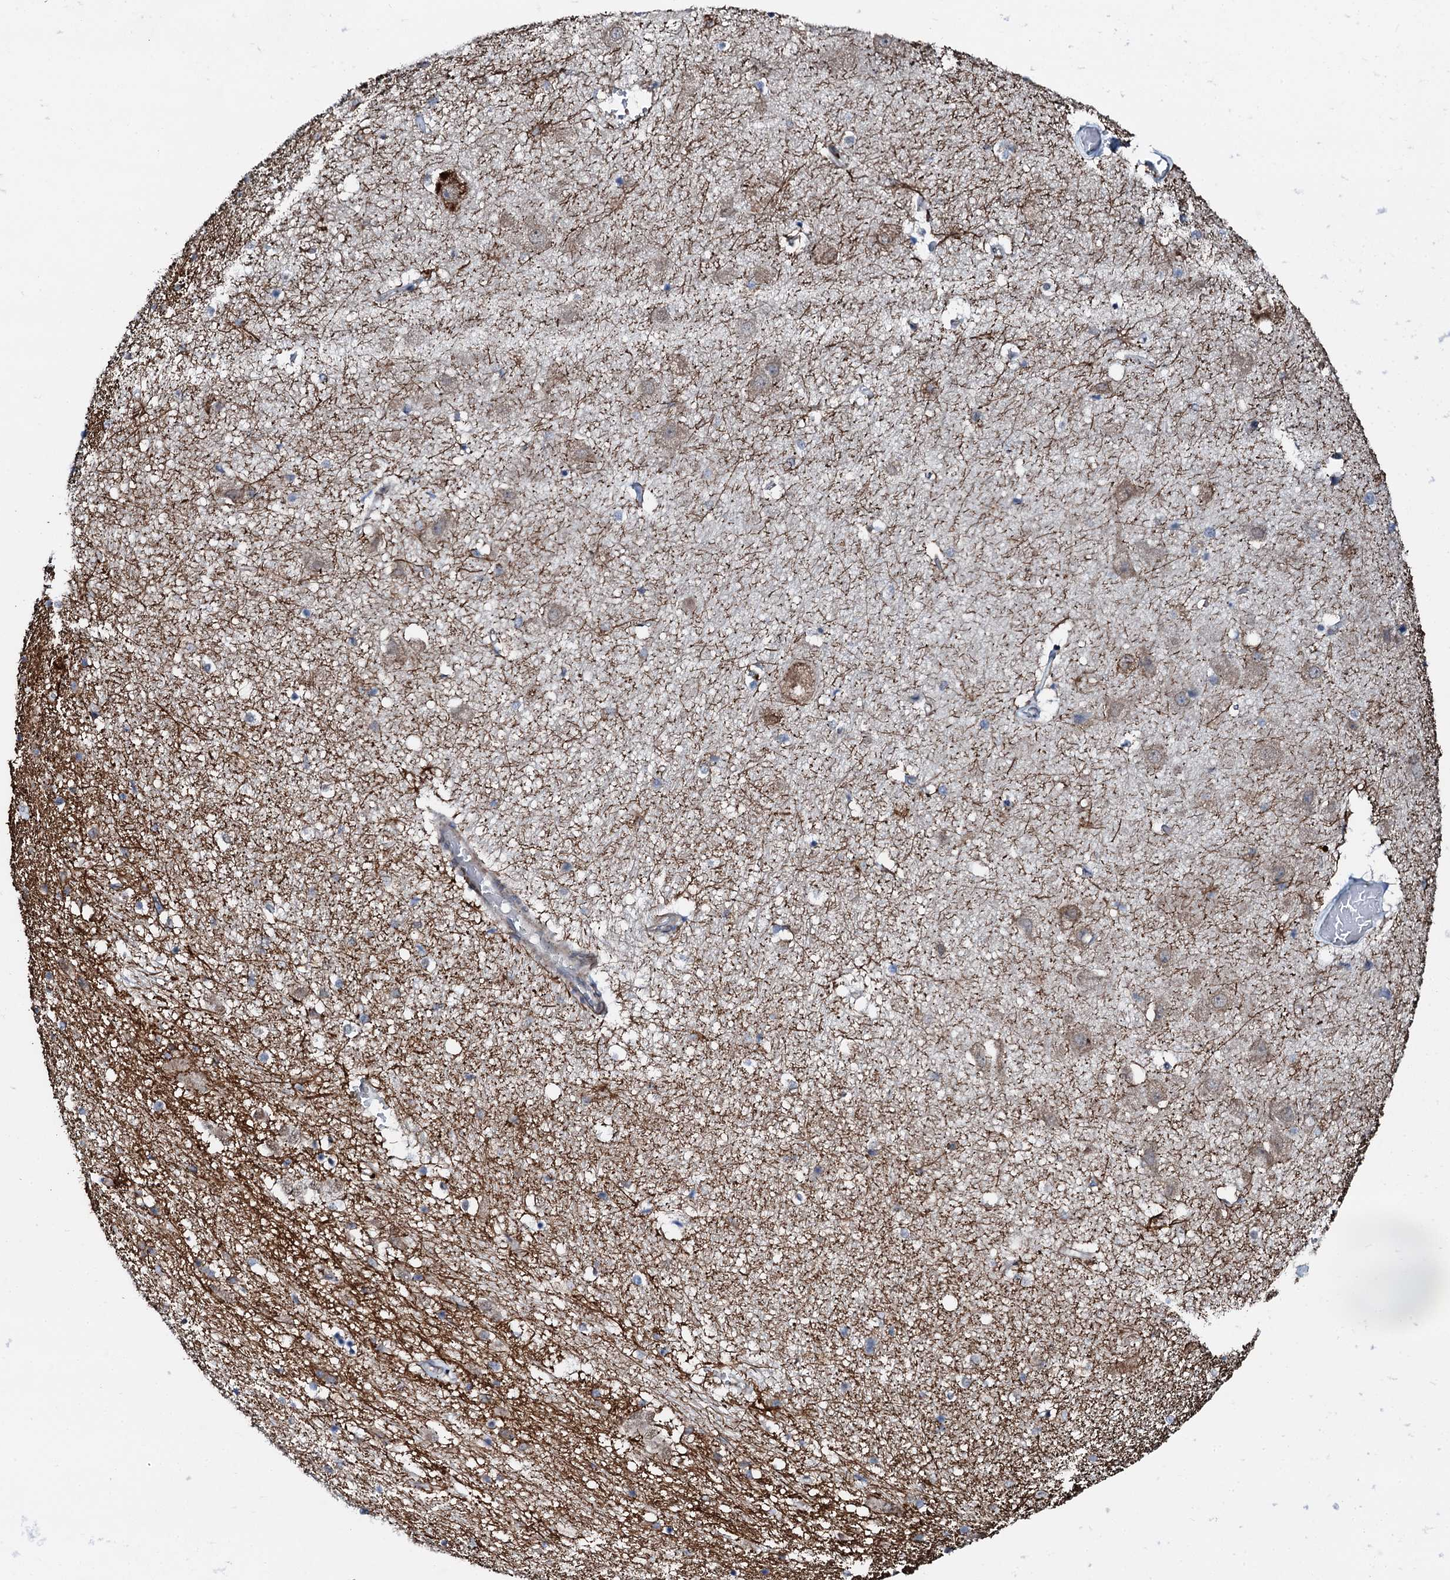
{"staining": {"intensity": "moderate", "quantity": "<25%", "location": "cytoplasmic/membranous"}, "tissue": "hippocampus", "cell_type": "Glial cells", "image_type": "normal", "snomed": [{"axis": "morphology", "description": "Normal tissue, NOS"}, {"axis": "topography", "description": "Hippocampus"}], "caption": "The micrograph exhibits staining of normal hippocampus, revealing moderate cytoplasmic/membranous protein expression (brown color) within glial cells. Ihc stains the protein of interest in brown and the nuclei are stained blue.", "gene": "EDC4", "patient": {"sex": "female", "age": 52}}